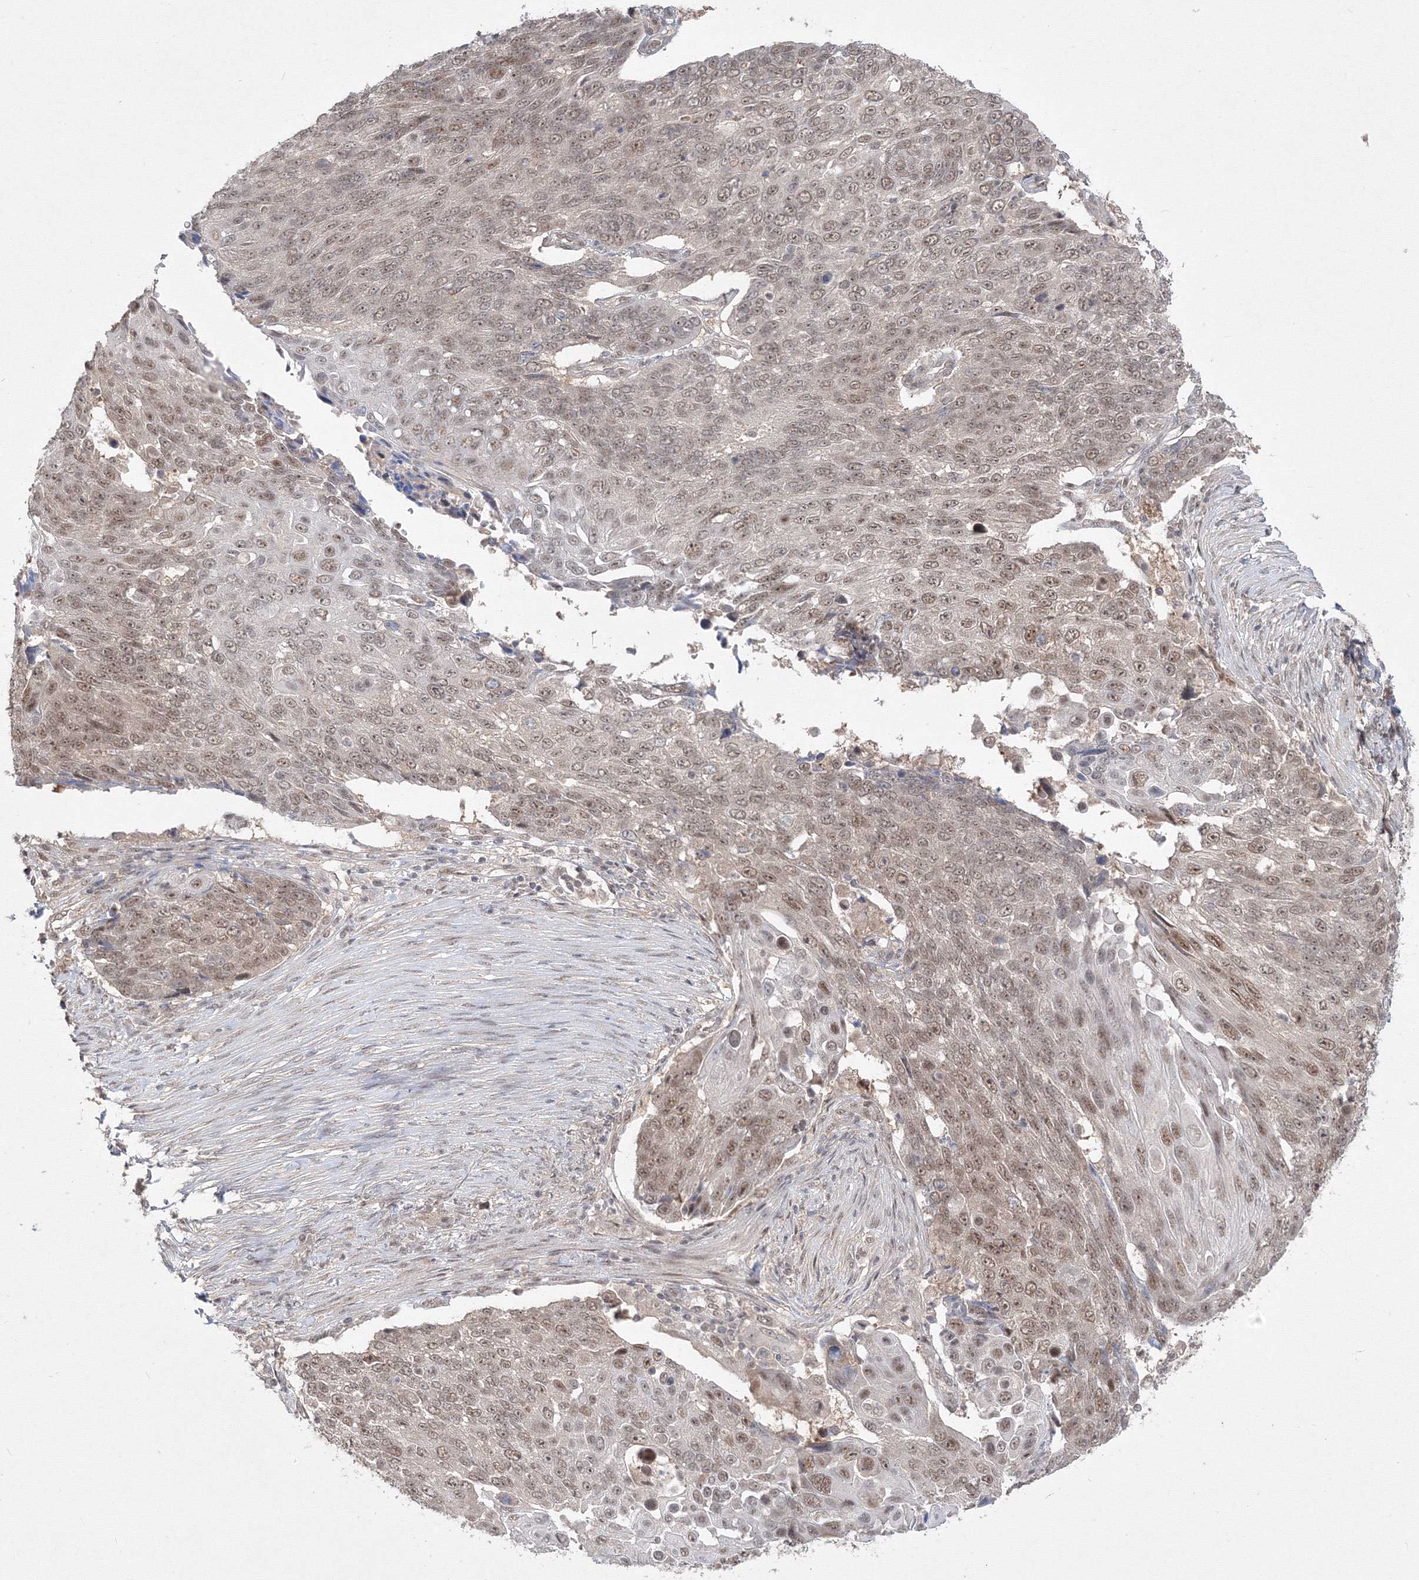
{"staining": {"intensity": "moderate", "quantity": ">75%", "location": "nuclear"}, "tissue": "lung cancer", "cell_type": "Tumor cells", "image_type": "cancer", "snomed": [{"axis": "morphology", "description": "Squamous cell carcinoma, NOS"}, {"axis": "topography", "description": "Lung"}], "caption": "A micrograph showing moderate nuclear staining in approximately >75% of tumor cells in lung cancer (squamous cell carcinoma), as visualized by brown immunohistochemical staining.", "gene": "COPS4", "patient": {"sex": "male", "age": 66}}